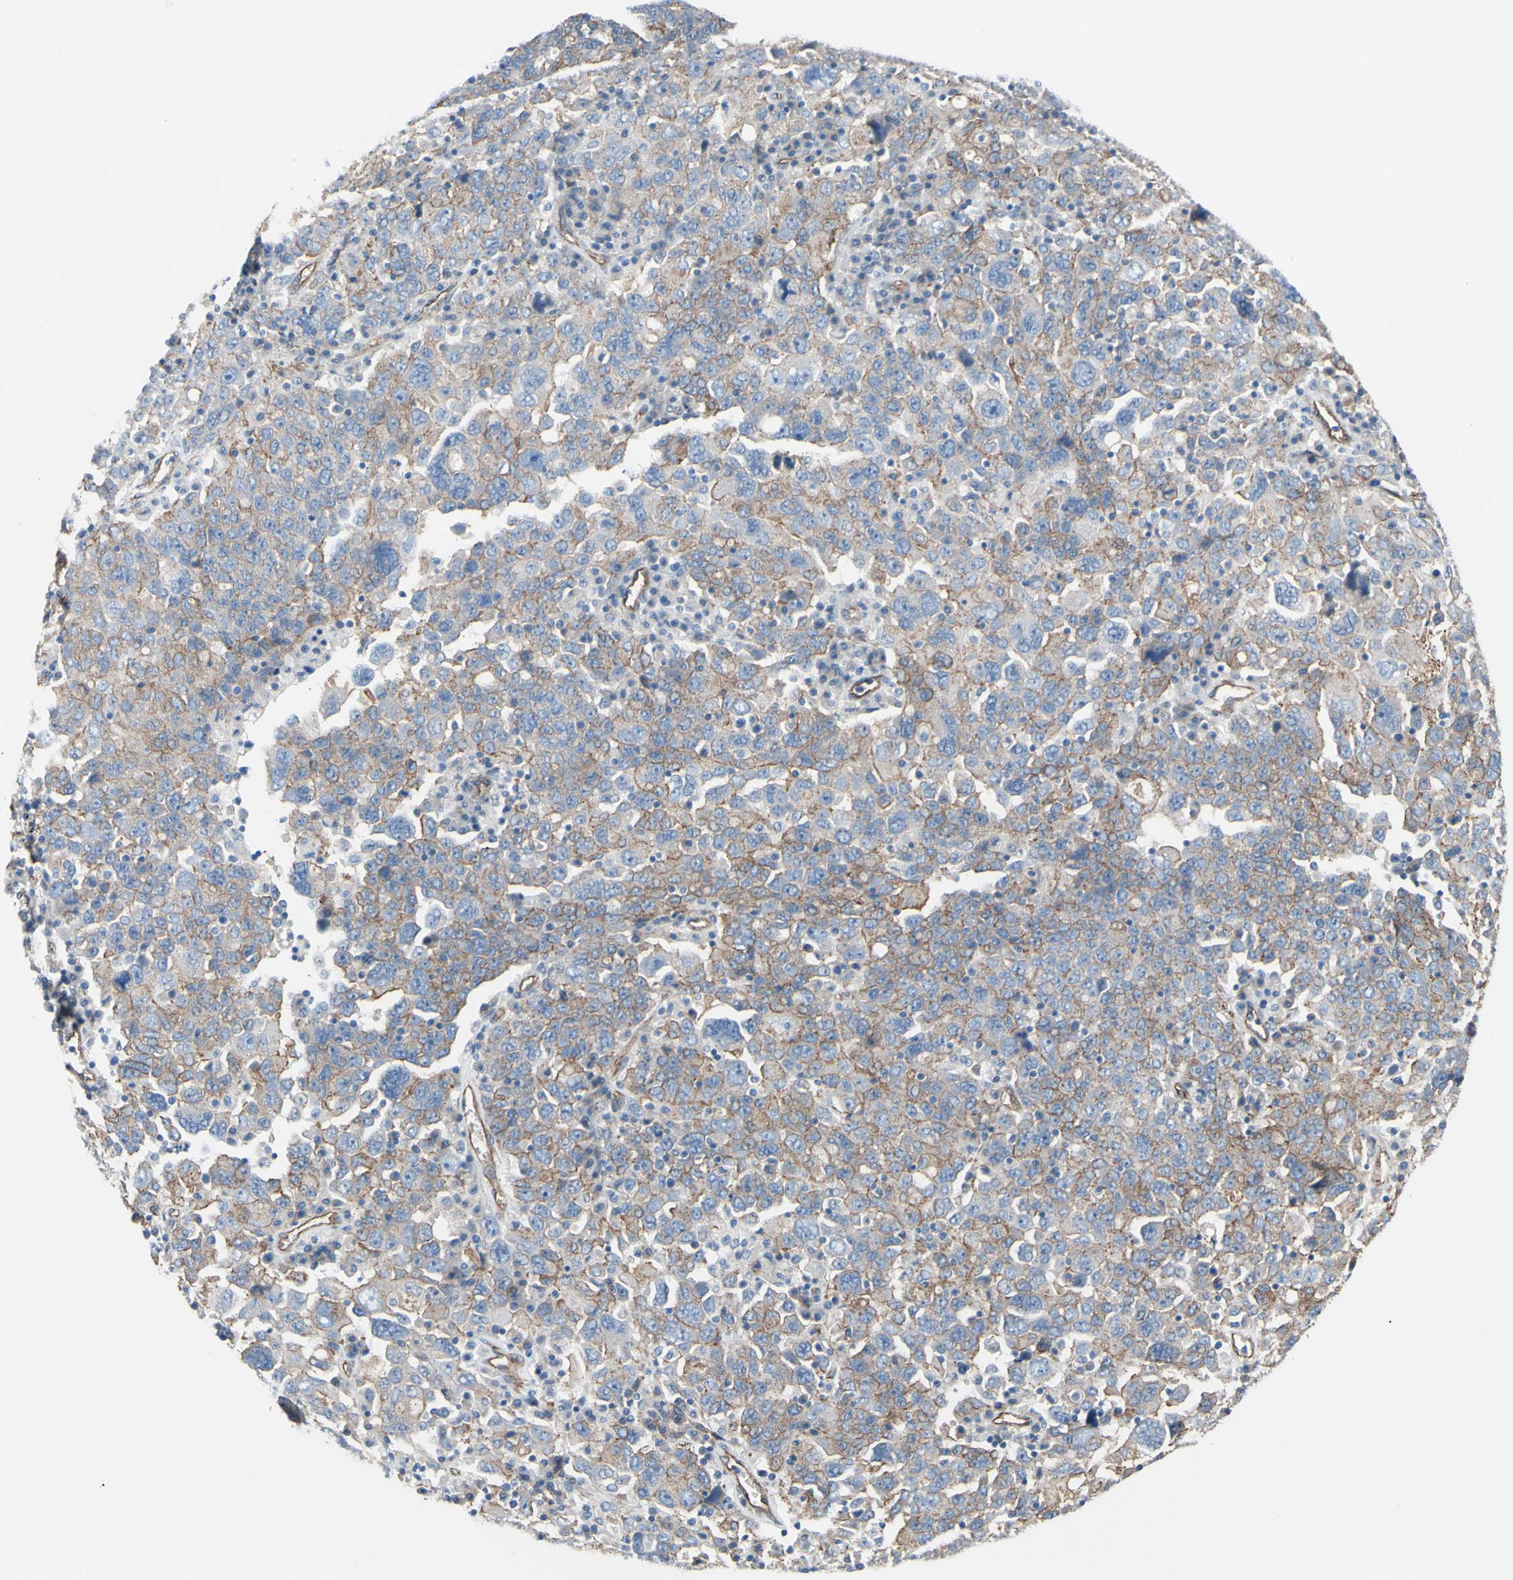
{"staining": {"intensity": "moderate", "quantity": ">75%", "location": "cytoplasmic/membranous"}, "tissue": "ovarian cancer", "cell_type": "Tumor cells", "image_type": "cancer", "snomed": [{"axis": "morphology", "description": "Carcinoma, endometroid"}, {"axis": "topography", "description": "Ovary"}], "caption": "Moderate cytoplasmic/membranous protein expression is identified in approximately >75% of tumor cells in endometroid carcinoma (ovarian).", "gene": "TPBG", "patient": {"sex": "female", "age": 62}}